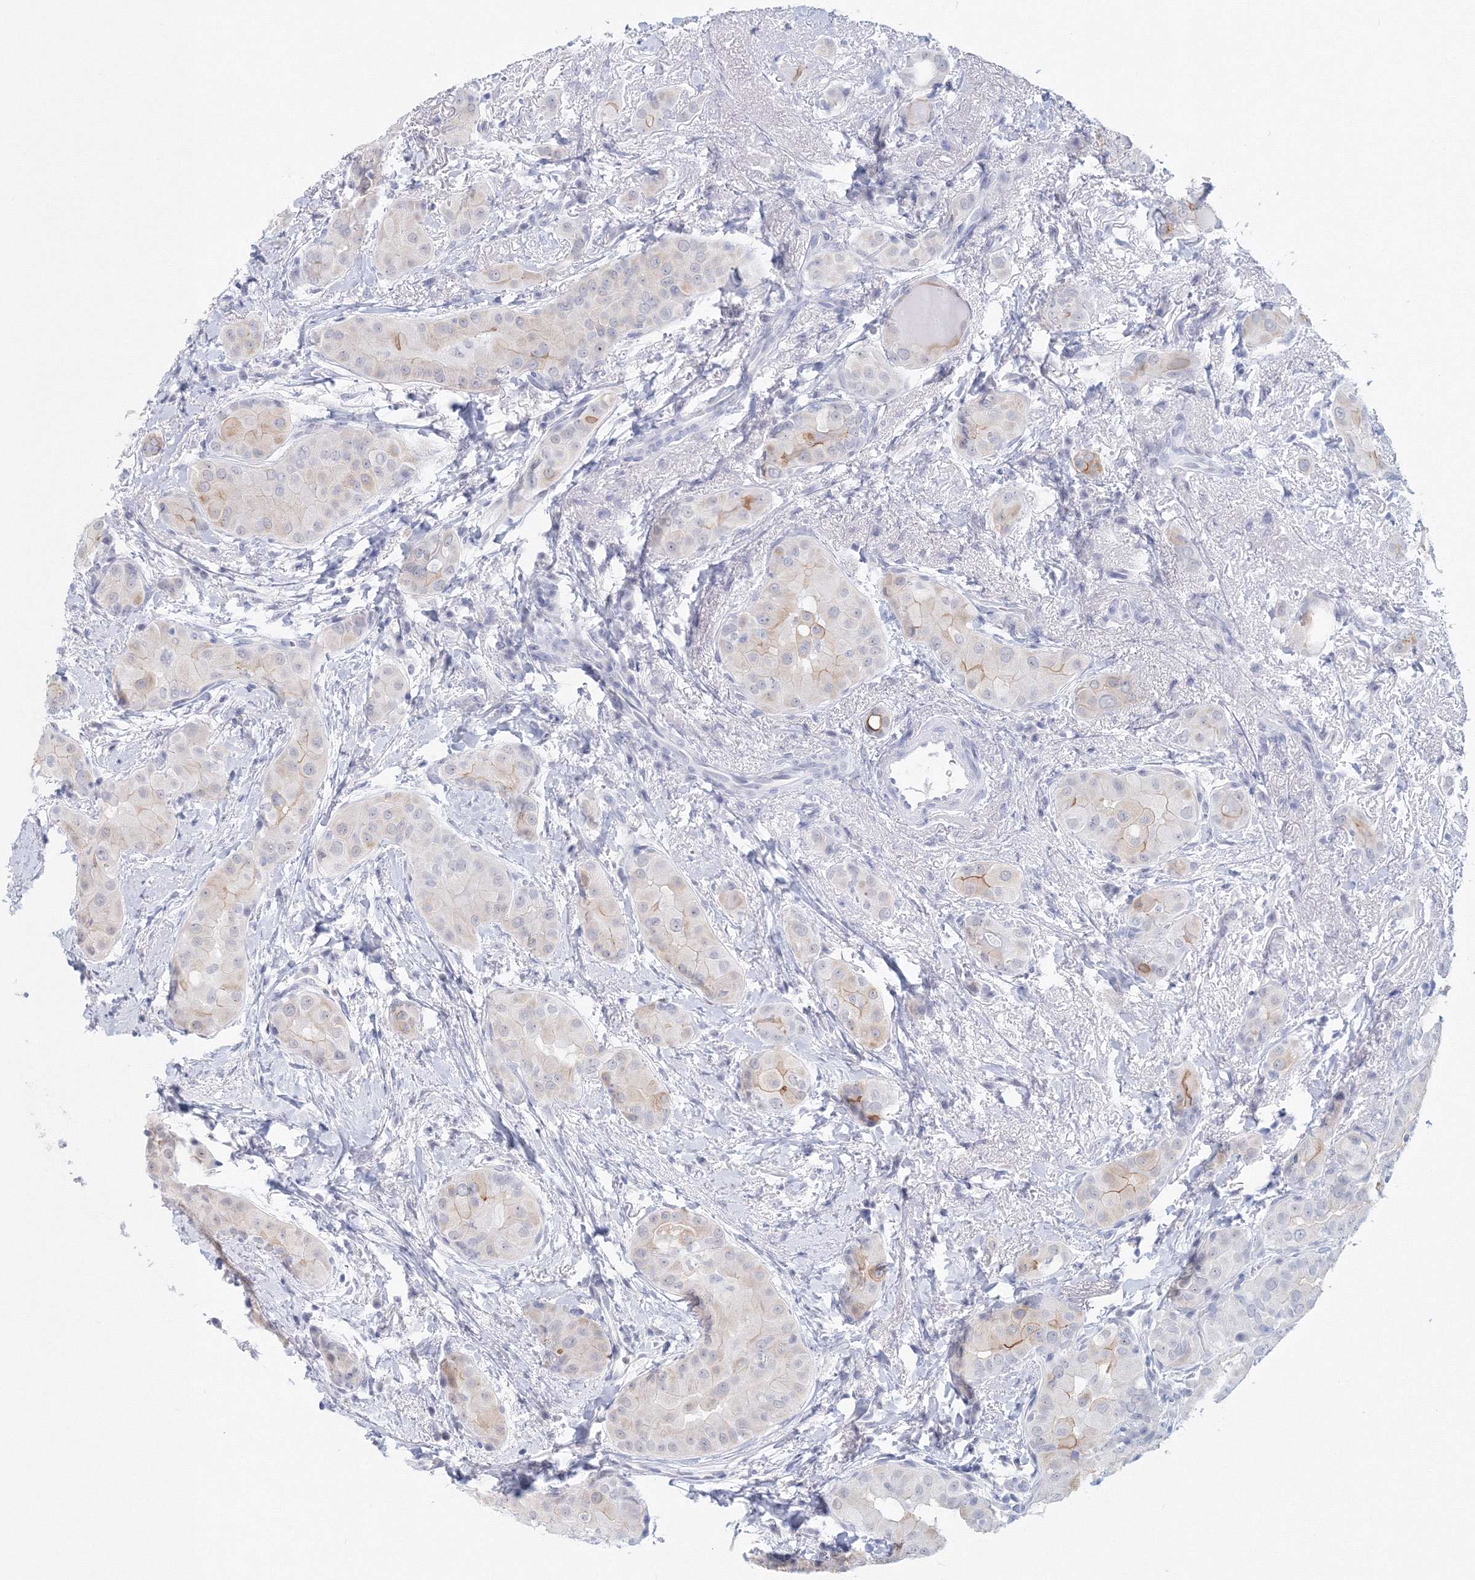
{"staining": {"intensity": "weak", "quantity": "<25%", "location": "cytoplasmic/membranous"}, "tissue": "thyroid cancer", "cell_type": "Tumor cells", "image_type": "cancer", "snomed": [{"axis": "morphology", "description": "Papillary adenocarcinoma, NOS"}, {"axis": "topography", "description": "Thyroid gland"}], "caption": "An immunohistochemistry histopathology image of thyroid papillary adenocarcinoma is shown. There is no staining in tumor cells of thyroid papillary adenocarcinoma. Brightfield microscopy of IHC stained with DAB (3,3'-diaminobenzidine) (brown) and hematoxylin (blue), captured at high magnification.", "gene": "VSIG1", "patient": {"sex": "male", "age": 33}}